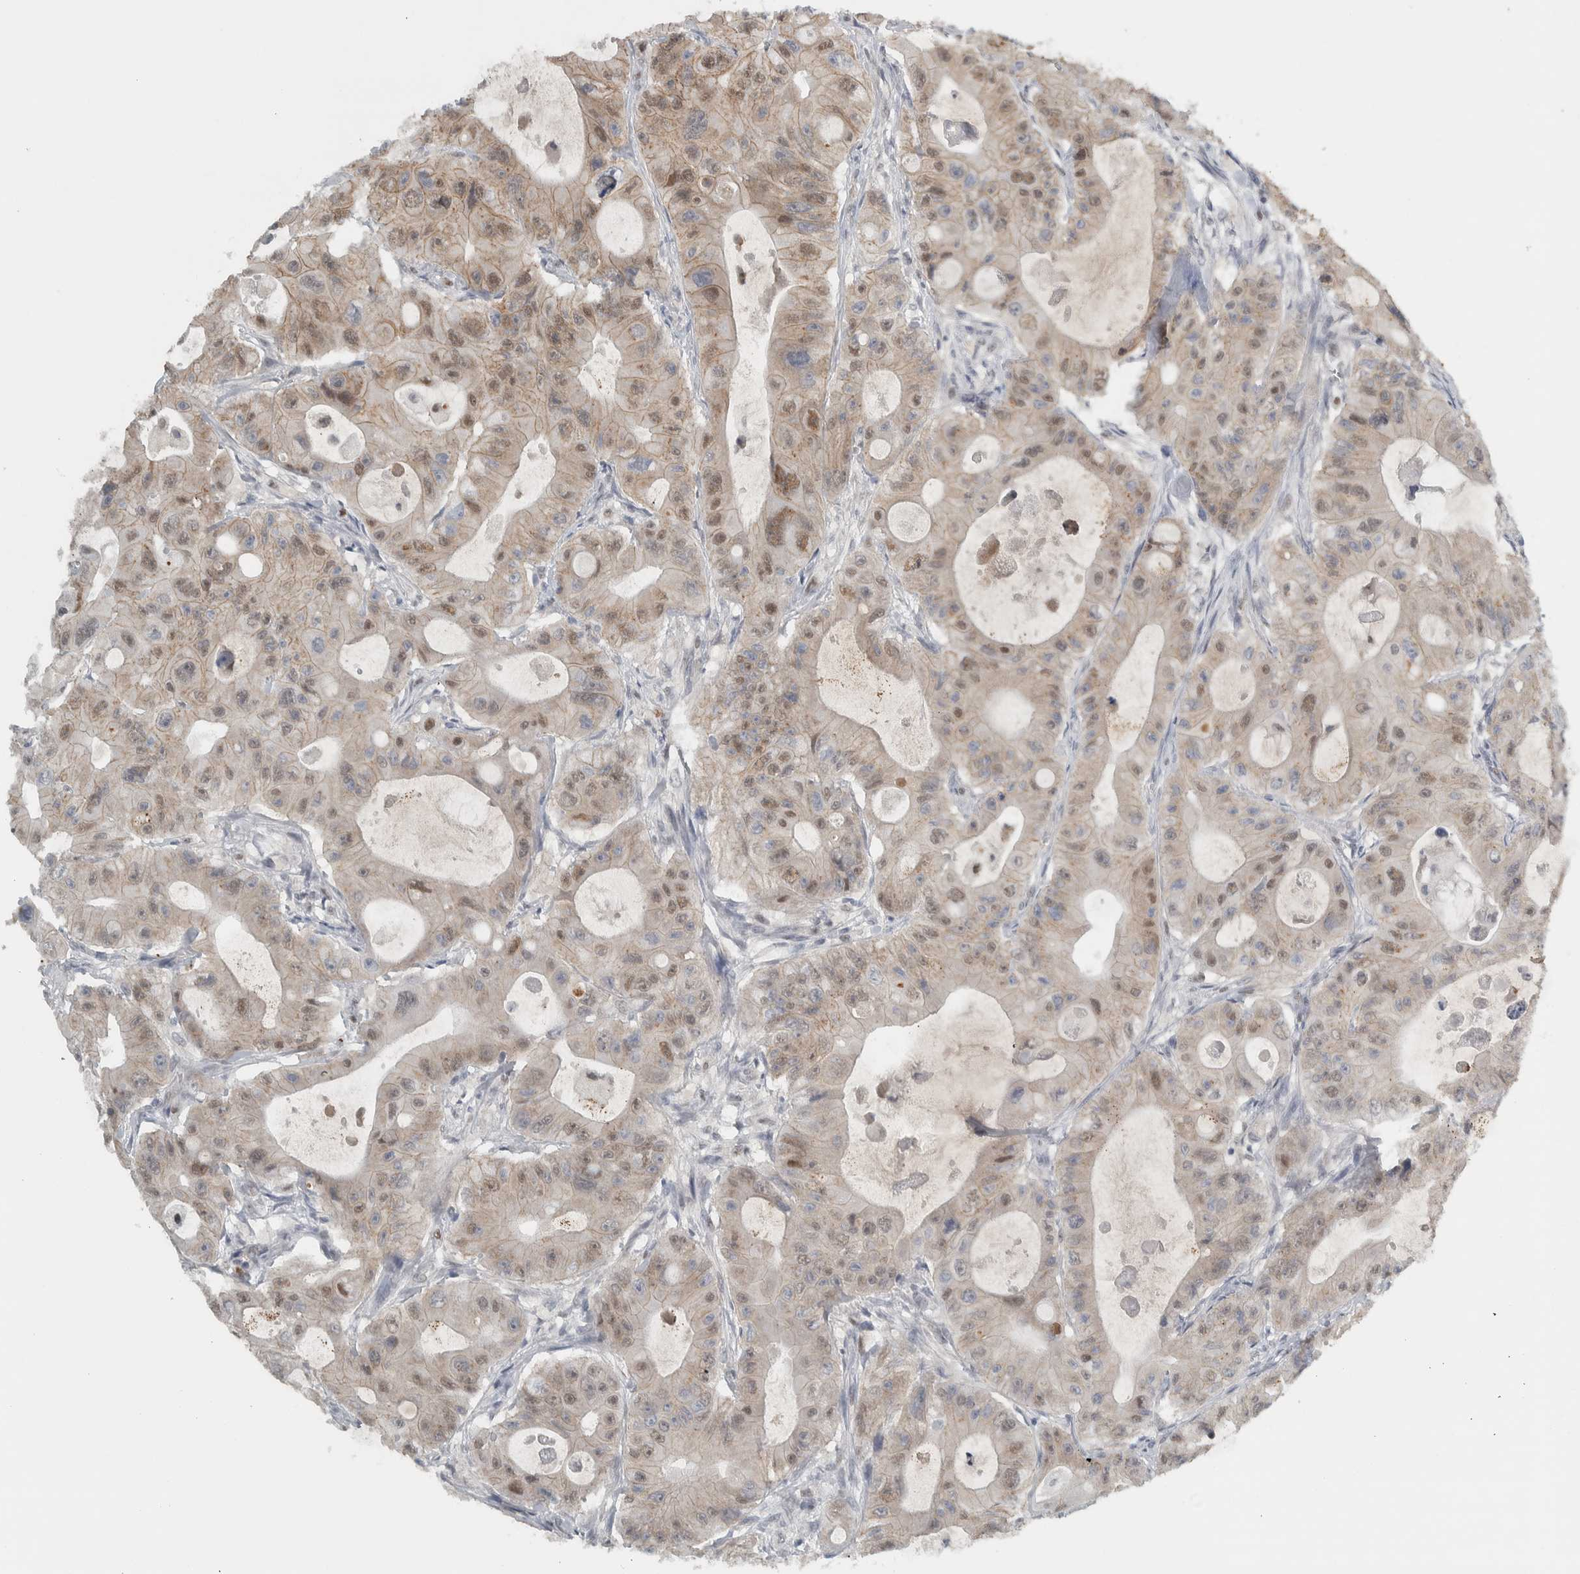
{"staining": {"intensity": "weak", "quantity": ">75%", "location": "cytoplasmic/membranous,nuclear"}, "tissue": "colorectal cancer", "cell_type": "Tumor cells", "image_type": "cancer", "snomed": [{"axis": "morphology", "description": "Adenocarcinoma, NOS"}, {"axis": "topography", "description": "Colon"}], "caption": "IHC (DAB (3,3'-diaminobenzidine)) staining of human adenocarcinoma (colorectal) shows weak cytoplasmic/membranous and nuclear protein positivity in approximately >75% of tumor cells. The staining was performed using DAB, with brown indicating positive protein expression. Nuclei are stained blue with hematoxylin.", "gene": "ADPRM", "patient": {"sex": "female", "age": 46}}